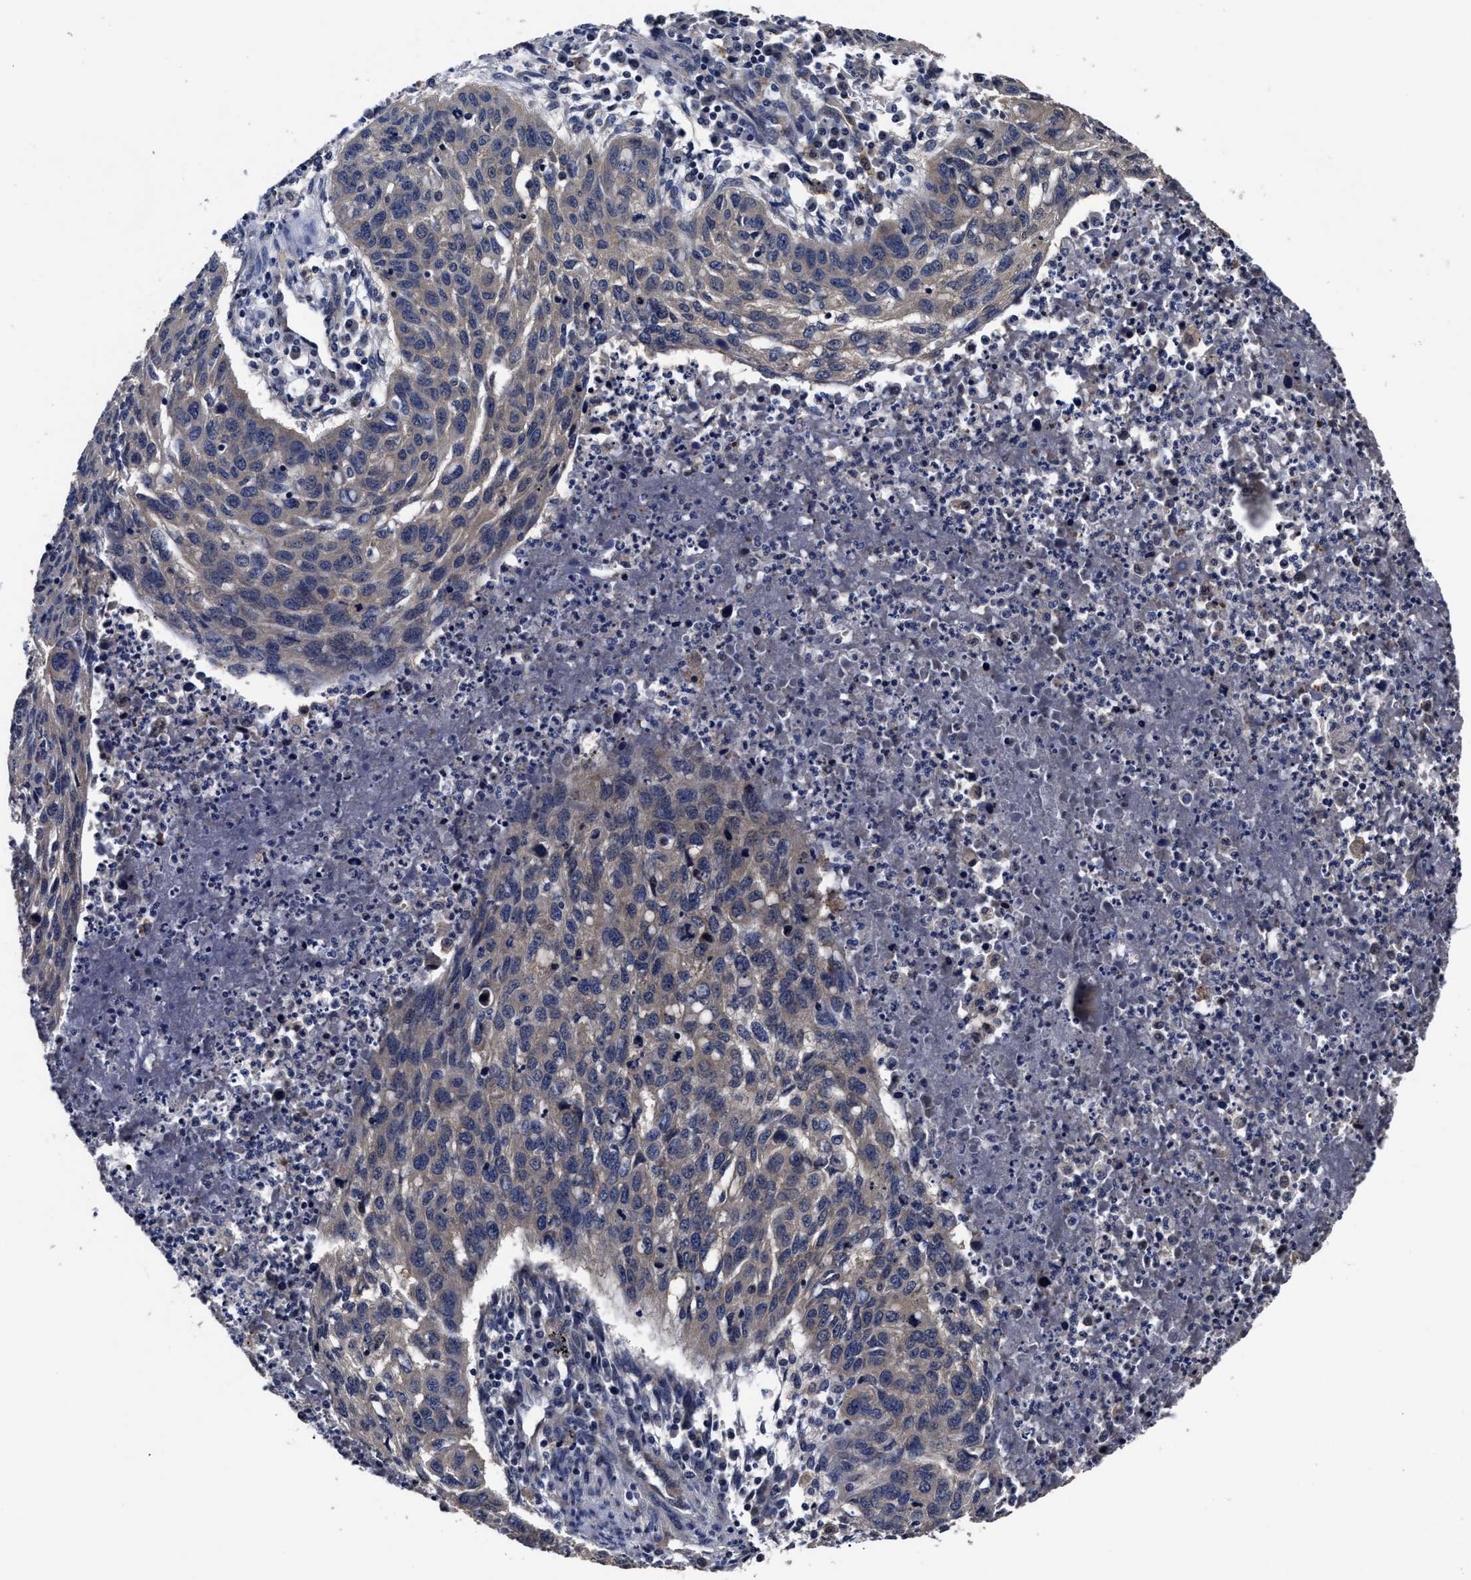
{"staining": {"intensity": "weak", "quantity": "<25%", "location": "cytoplasmic/membranous"}, "tissue": "lung cancer", "cell_type": "Tumor cells", "image_type": "cancer", "snomed": [{"axis": "morphology", "description": "Squamous cell carcinoma, NOS"}, {"axis": "topography", "description": "Lung"}], "caption": "Immunohistochemistry of lung squamous cell carcinoma exhibits no expression in tumor cells.", "gene": "SOCS5", "patient": {"sex": "female", "age": 63}}